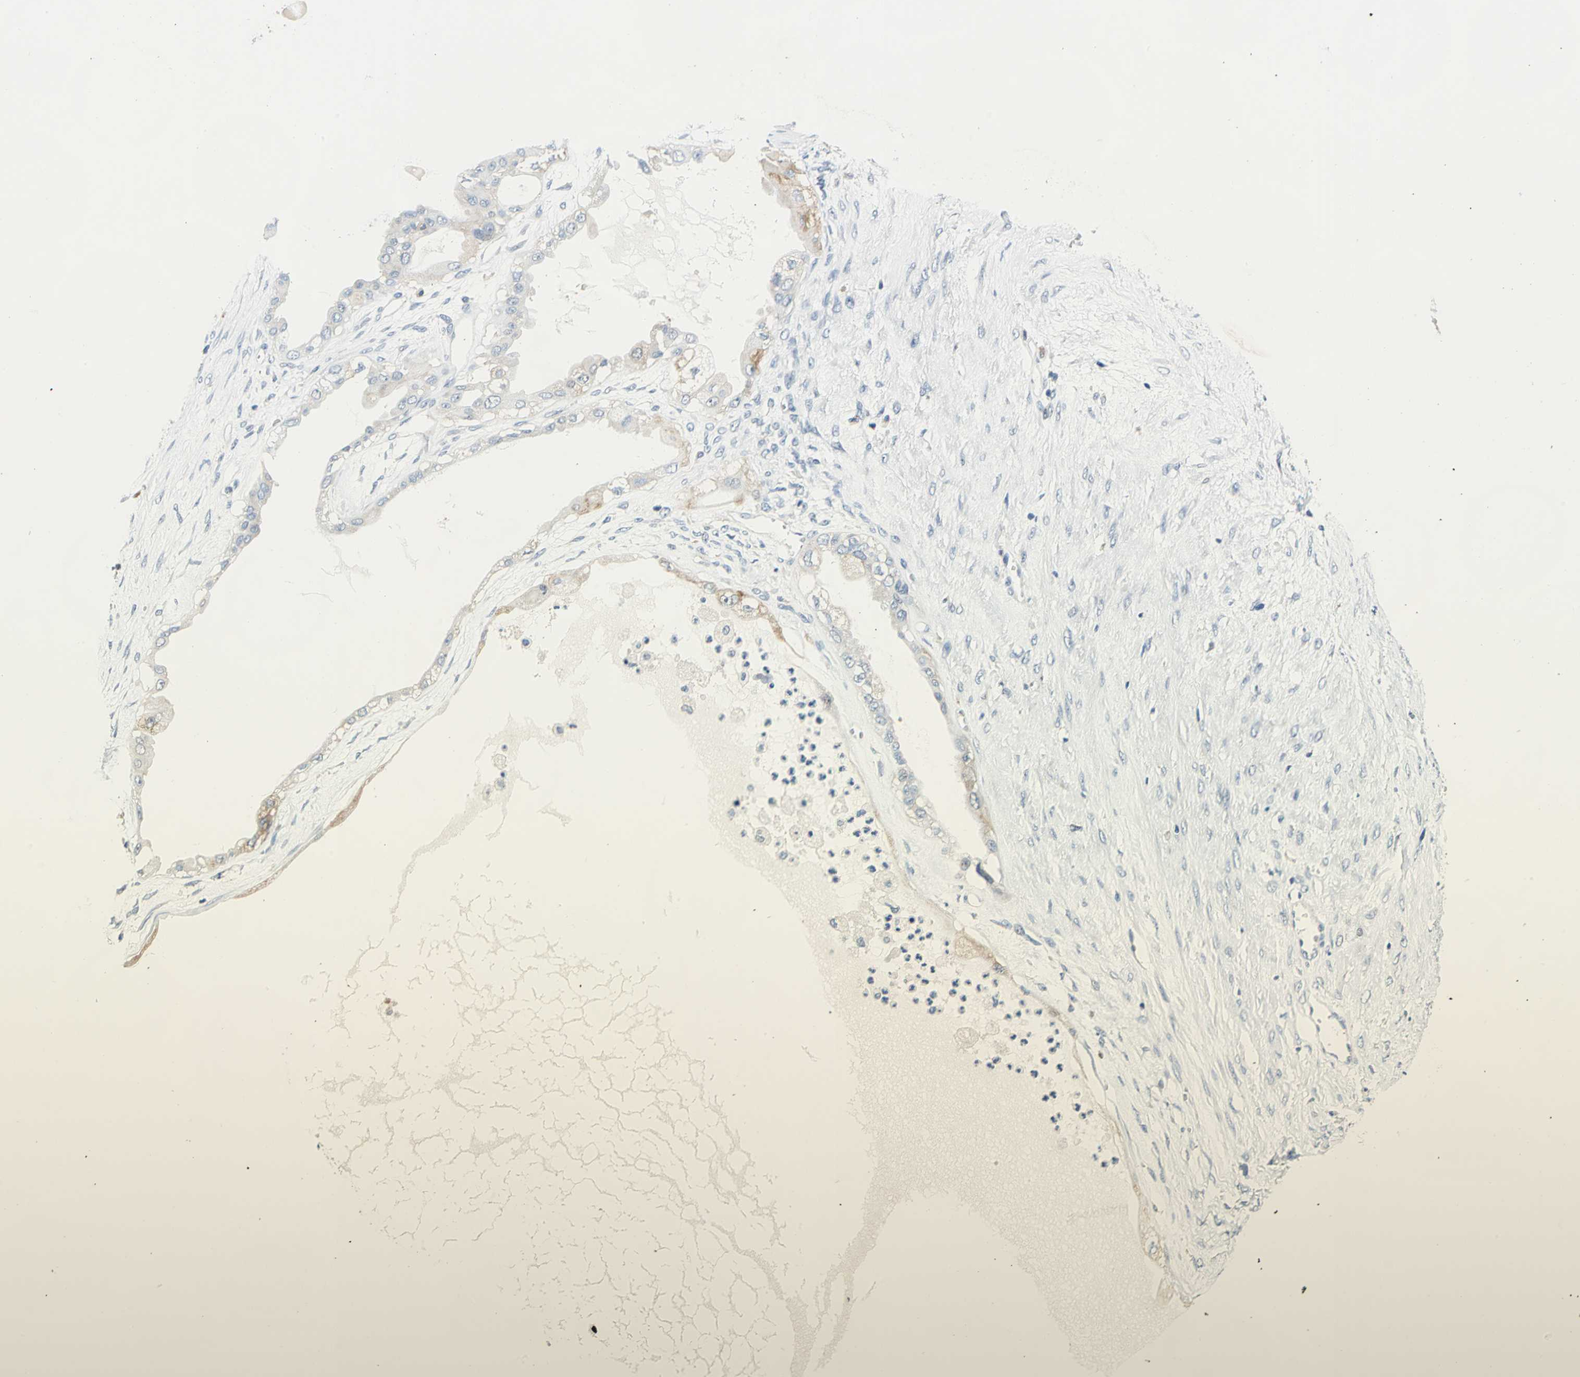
{"staining": {"intensity": "weak", "quantity": "25%-75%", "location": "cytoplasmic/membranous"}, "tissue": "ovarian cancer", "cell_type": "Tumor cells", "image_type": "cancer", "snomed": [{"axis": "morphology", "description": "Carcinoma, NOS"}, {"axis": "morphology", "description": "Carcinoma, endometroid"}, {"axis": "topography", "description": "Ovary"}], "caption": "Endometroid carcinoma (ovarian) was stained to show a protein in brown. There is low levels of weak cytoplasmic/membranous positivity in approximately 25%-75% of tumor cells.", "gene": "RASD2", "patient": {"sex": "female", "age": 50}}